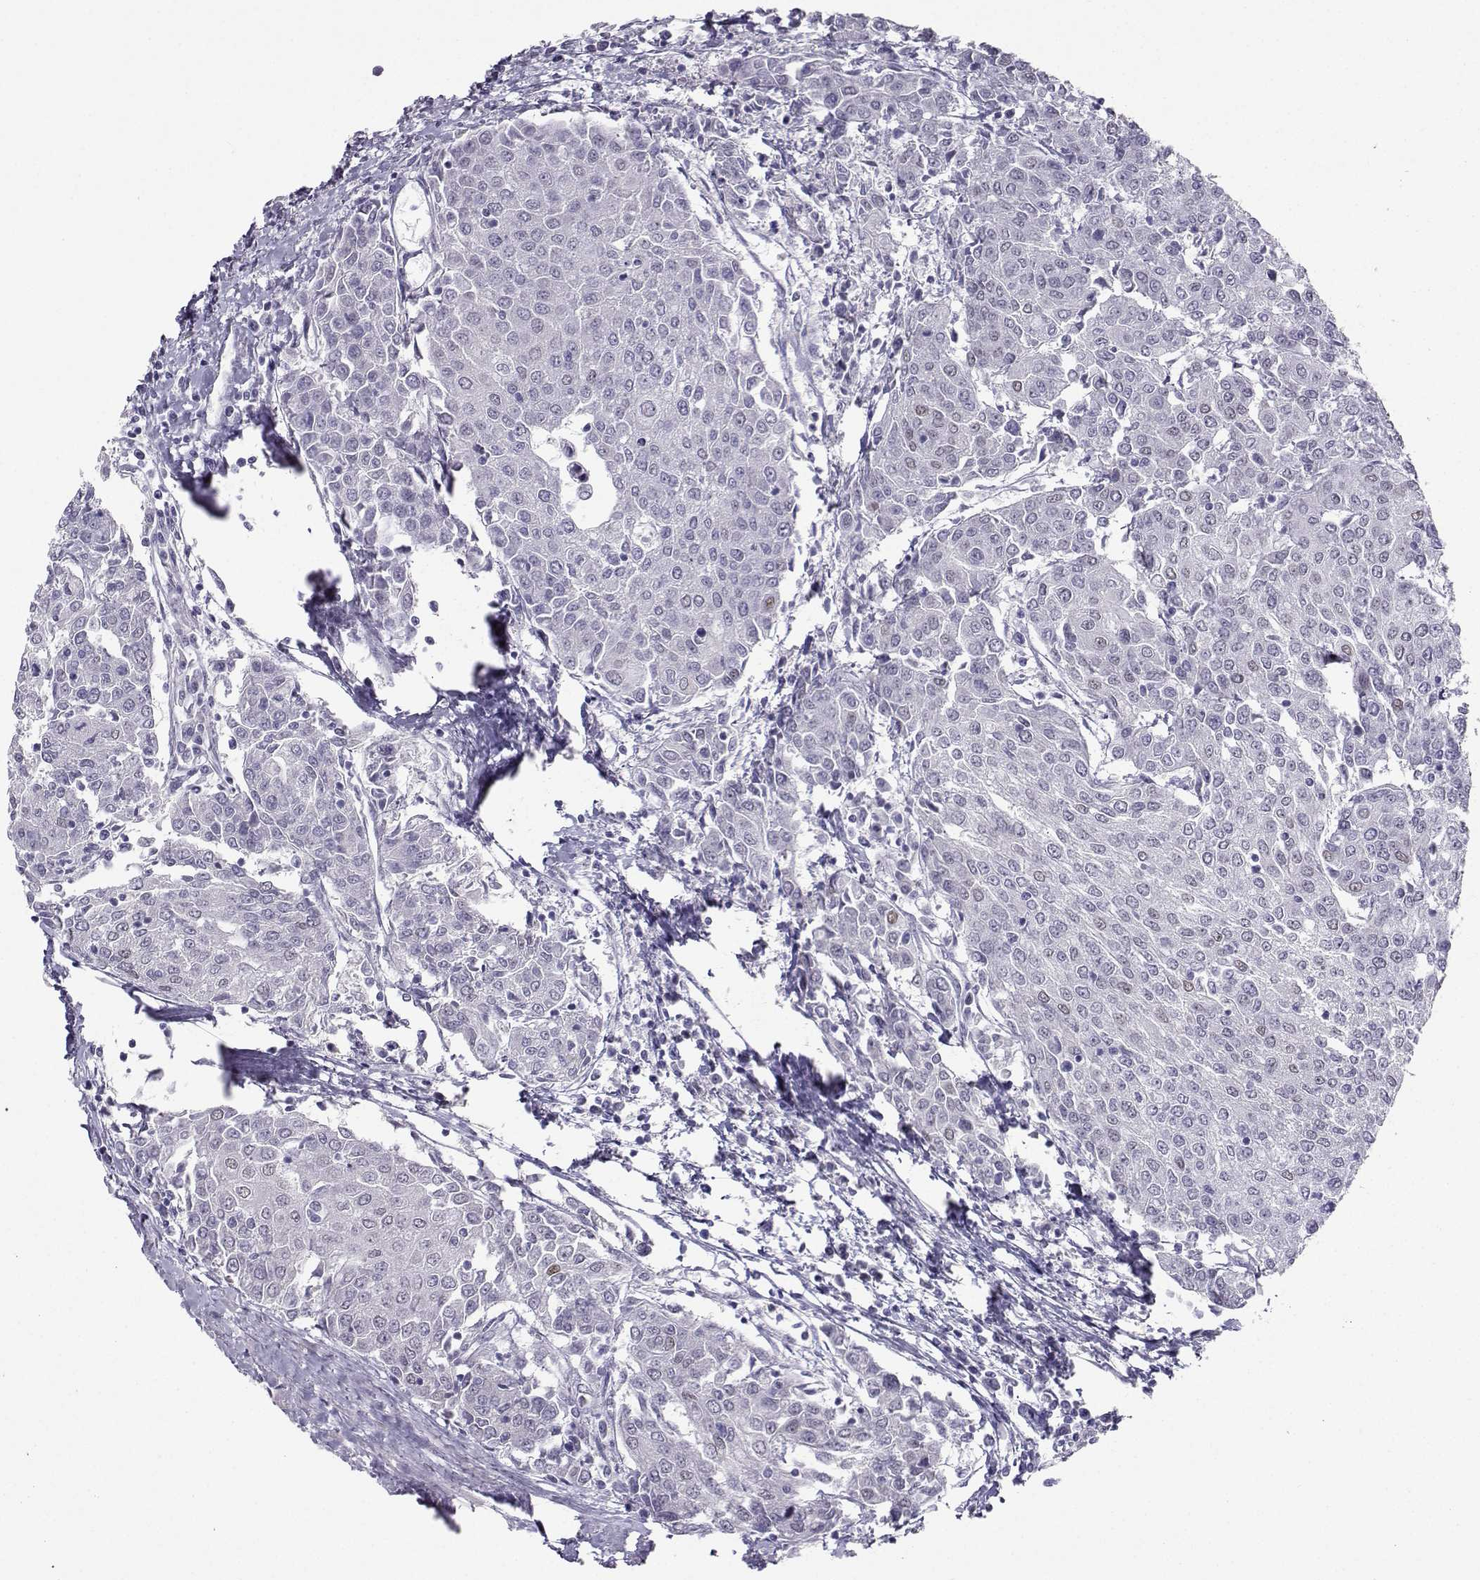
{"staining": {"intensity": "negative", "quantity": "none", "location": "none"}, "tissue": "urothelial cancer", "cell_type": "Tumor cells", "image_type": "cancer", "snomed": [{"axis": "morphology", "description": "Urothelial carcinoma, High grade"}, {"axis": "topography", "description": "Urinary bladder"}], "caption": "Immunohistochemistry (IHC) image of human urothelial carcinoma (high-grade) stained for a protein (brown), which demonstrates no positivity in tumor cells.", "gene": "TEDC2", "patient": {"sex": "female", "age": 85}}